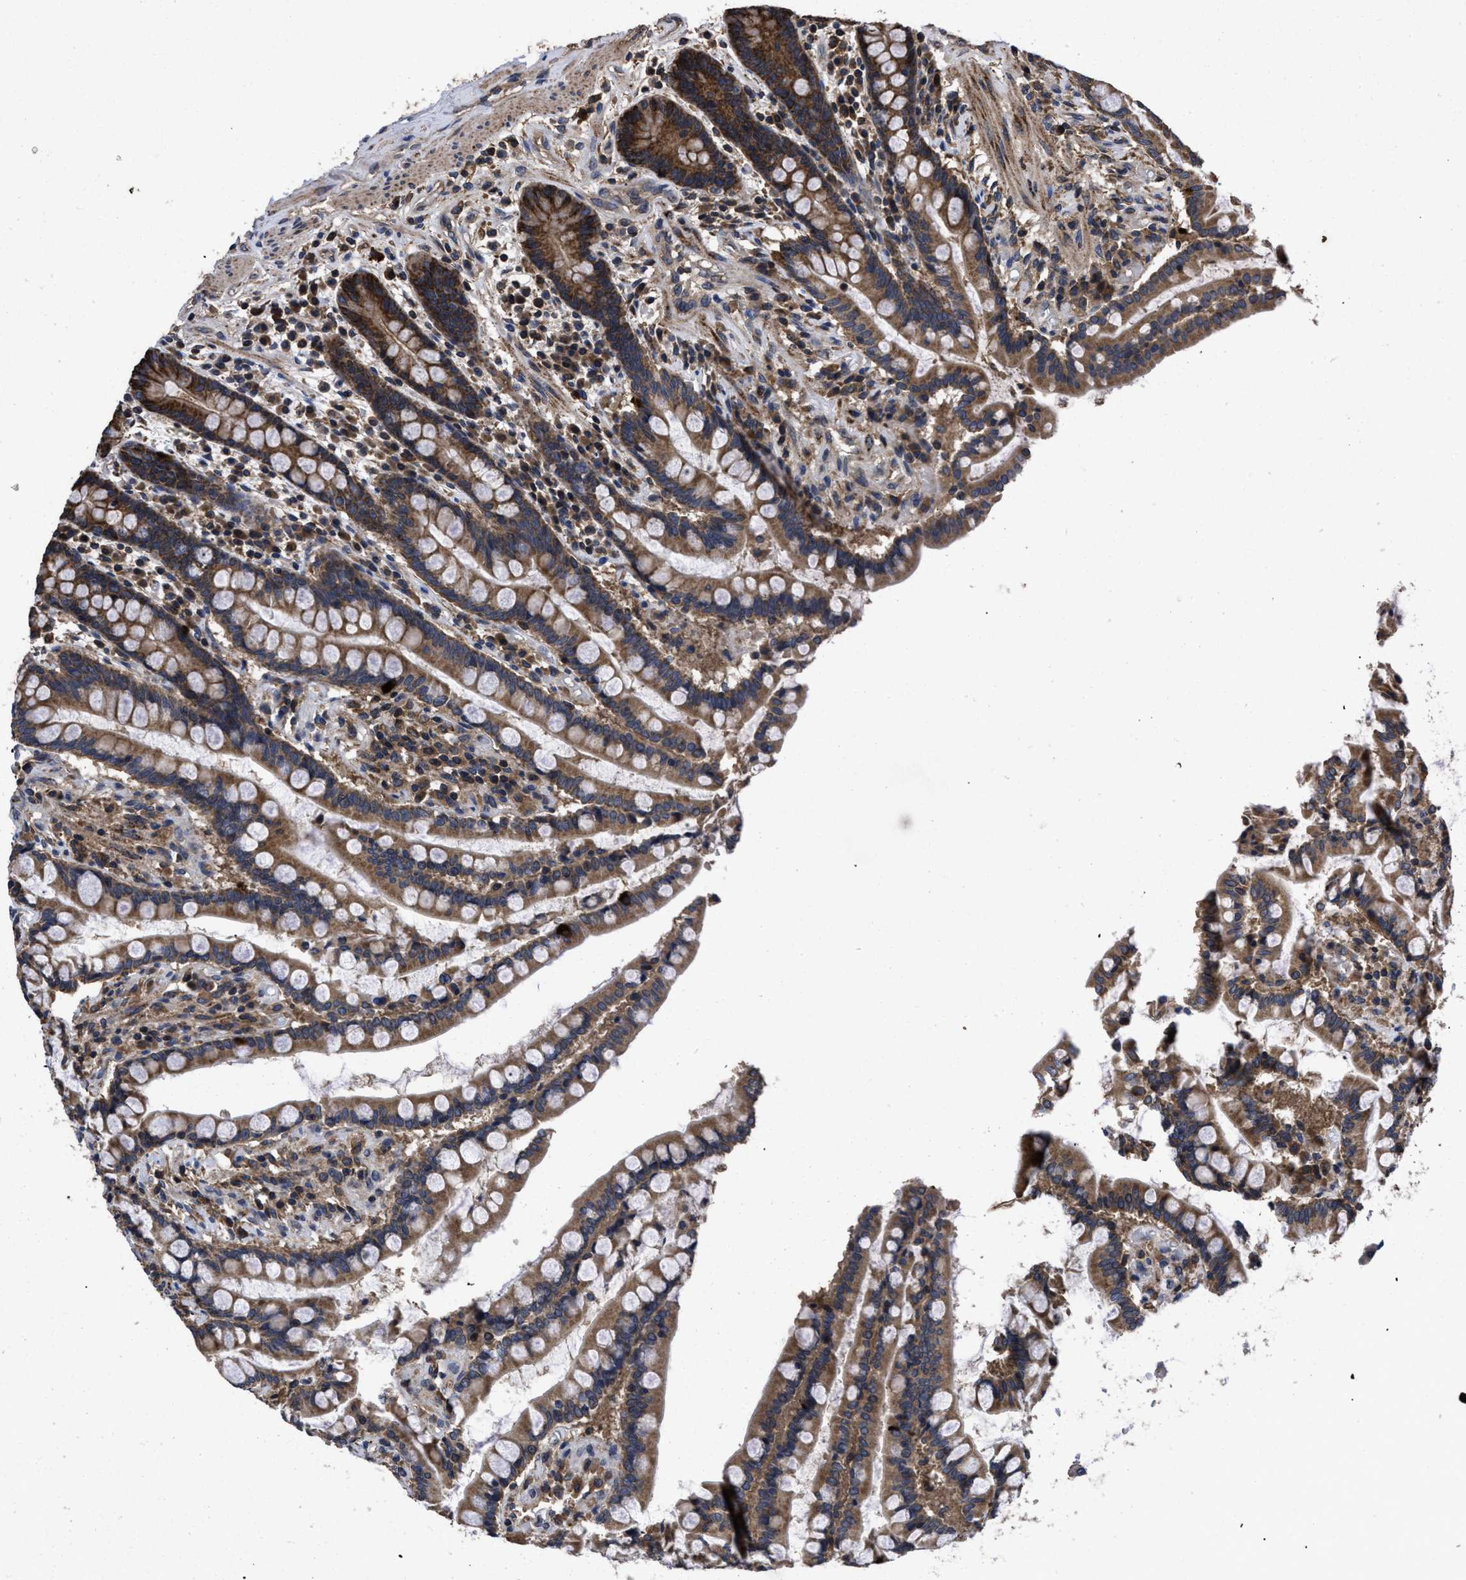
{"staining": {"intensity": "moderate", "quantity": "25%-75%", "location": "cytoplasmic/membranous"}, "tissue": "colon", "cell_type": "Endothelial cells", "image_type": "normal", "snomed": [{"axis": "morphology", "description": "Normal tissue, NOS"}, {"axis": "topography", "description": "Colon"}], "caption": "Immunohistochemistry (IHC) (DAB) staining of benign colon reveals moderate cytoplasmic/membranous protein positivity in approximately 25%-75% of endothelial cells.", "gene": "LRRC3", "patient": {"sex": "male", "age": 73}}